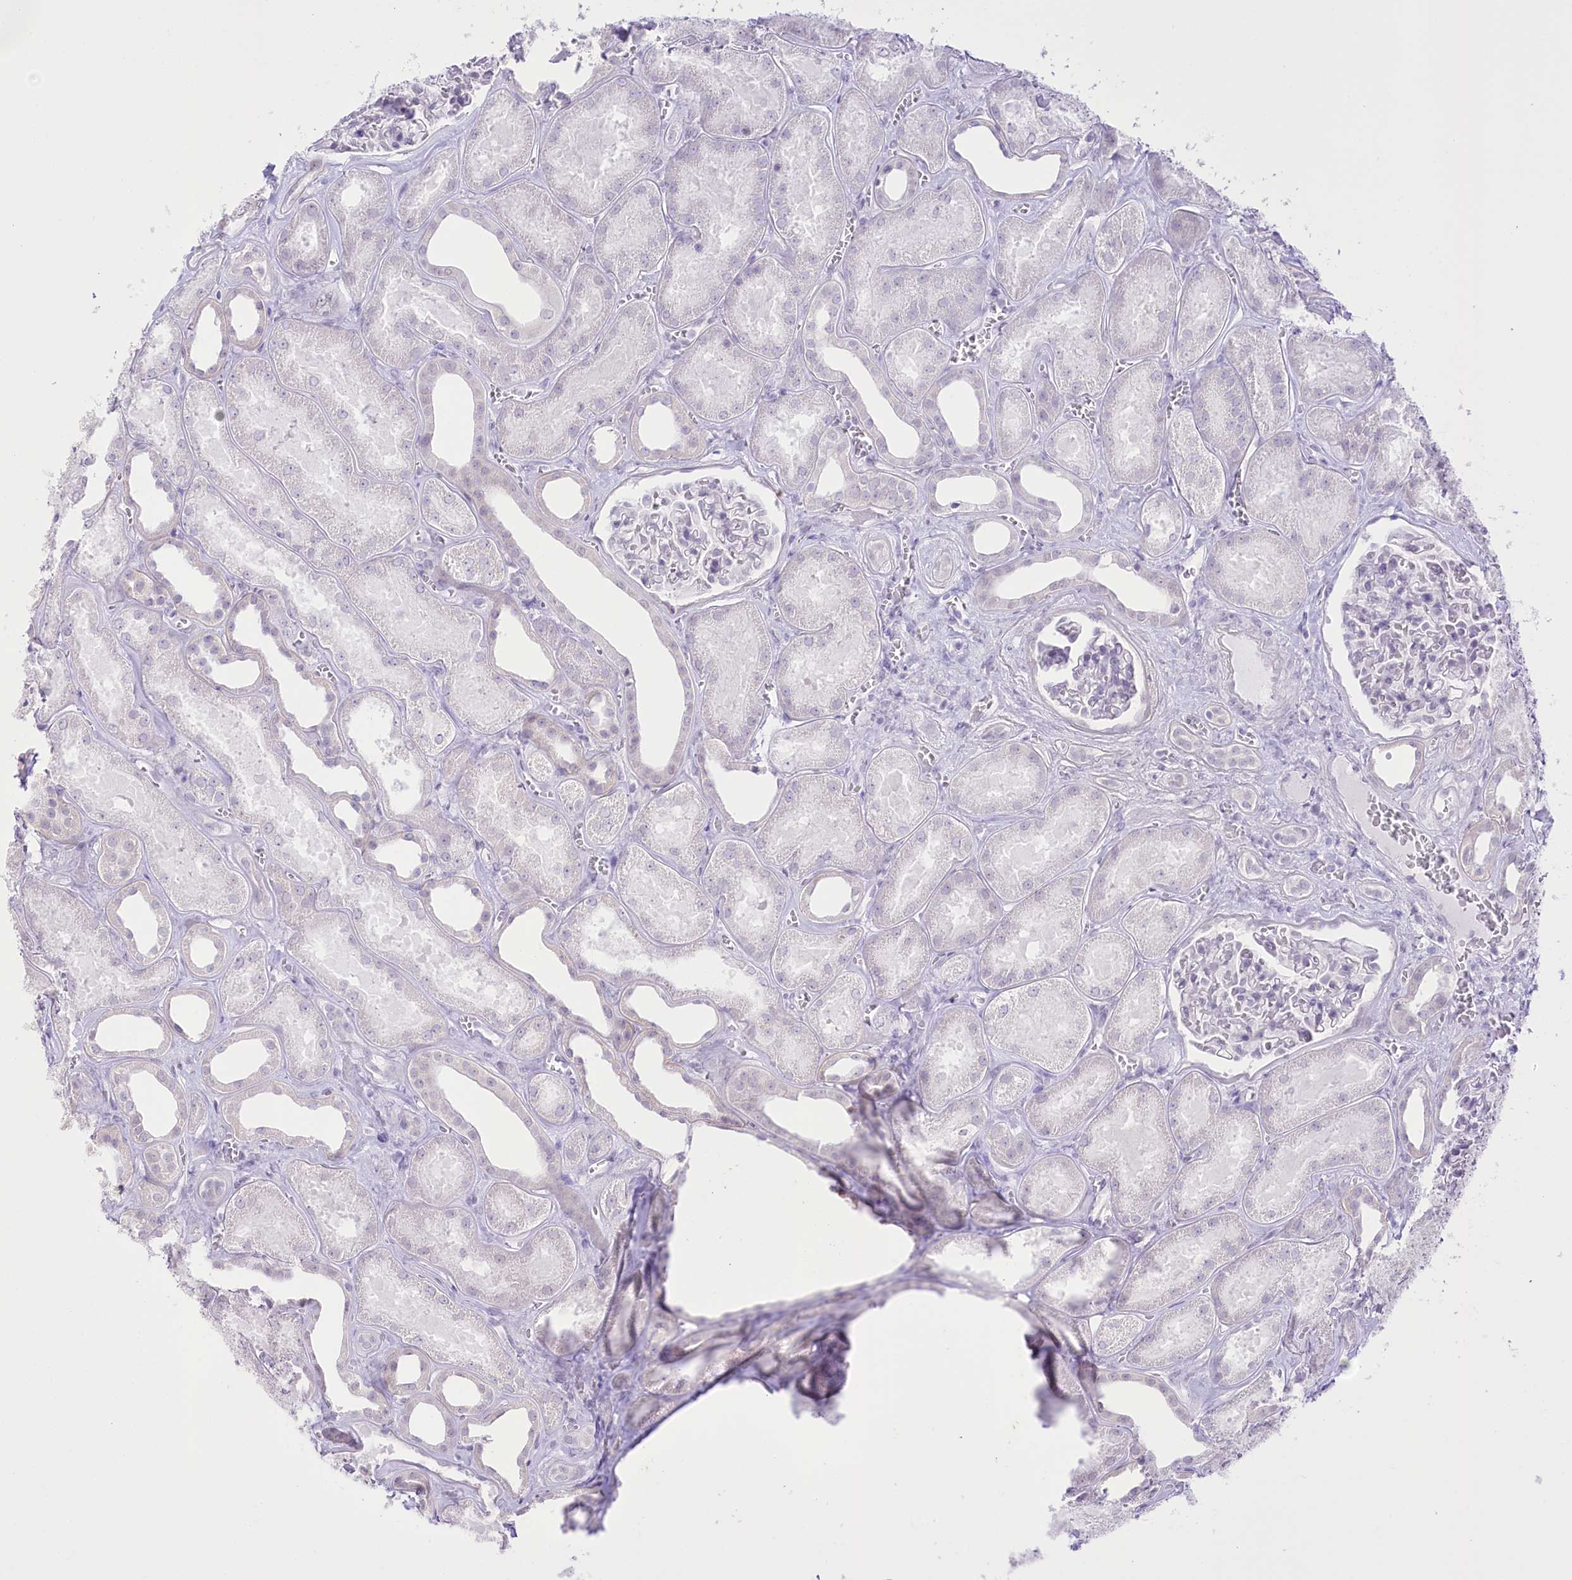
{"staining": {"intensity": "negative", "quantity": "none", "location": "none"}, "tissue": "kidney", "cell_type": "Cells in glomeruli", "image_type": "normal", "snomed": [{"axis": "morphology", "description": "Normal tissue, NOS"}, {"axis": "morphology", "description": "Adenocarcinoma, NOS"}, {"axis": "topography", "description": "Kidney"}], "caption": "Immunohistochemistry micrograph of normal kidney stained for a protein (brown), which displays no staining in cells in glomeruli. (DAB (3,3'-diaminobenzidine) immunohistochemistry visualized using brightfield microscopy, high magnification).", "gene": "SLC39A10", "patient": {"sex": "female", "age": 68}}